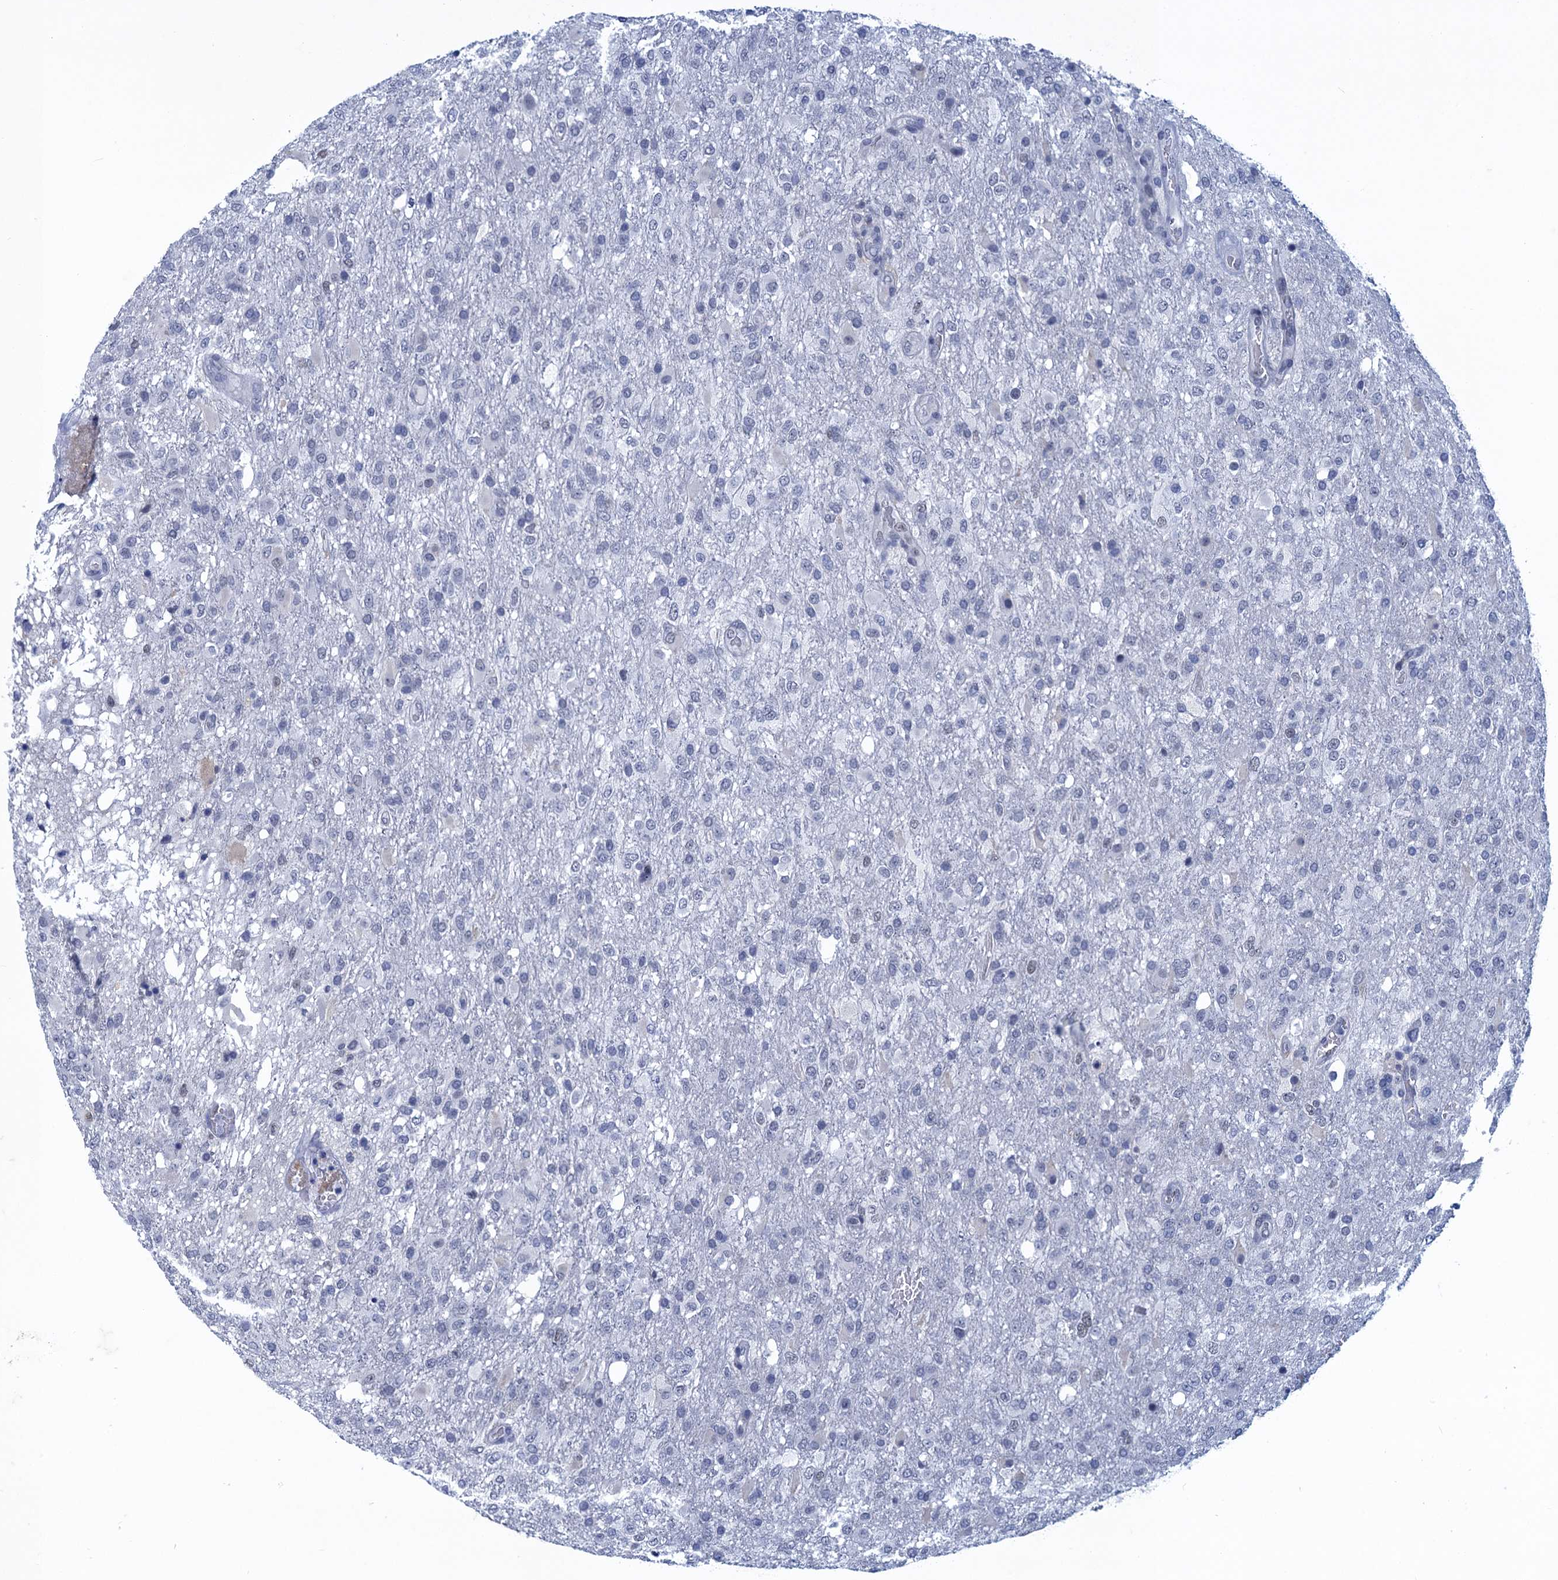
{"staining": {"intensity": "negative", "quantity": "none", "location": "none"}, "tissue": "glioma", "cell_type": "Tumor cells", "image_type": "cancer", "snomed": [{"axis": "morphology", "description": "Glioma, malignant, High grade"}, {"axis": "topography", "description": "Brain"}], "caption": "A micrograph of human glioma is negative for staining in tumor cells.", "gene": "GINS3", "patient": {"sex": "female", "age": 74}}